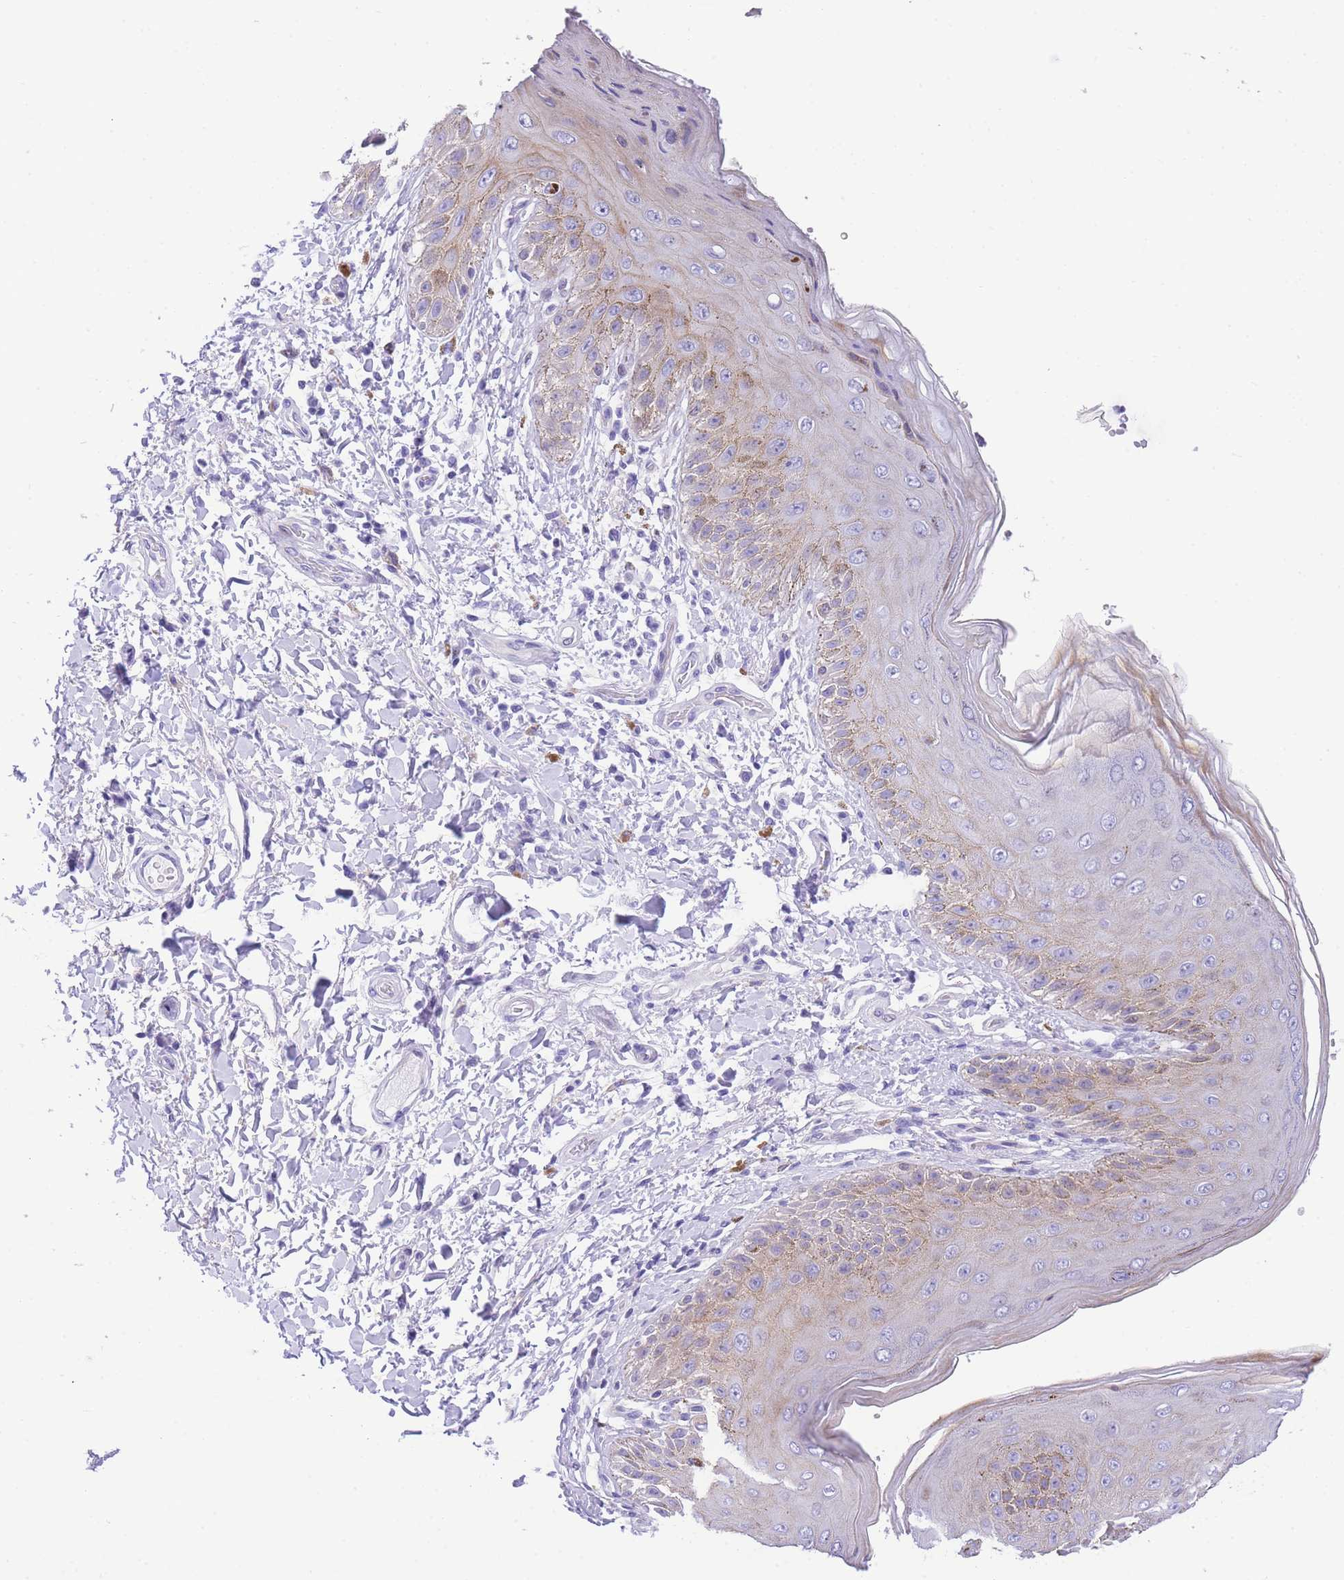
{"staining": {"intensity": "moderate", "quantity": "<25%", "location": "cytoplasmic/membranous"}, "tissue": "skin", "cell_type": "Epidermal cells", "image_type": "normal", "snomed": [{"axis": "morphology", "description": "Normal tissue, NOS"}, {"axis": "topography", "description": "Anal"}], "caption": "About <25% of epidermal cells in normal human skin display moderate cytoplasmic/membranous protein positivity as visualized by brown immunohistochemical staining.", "gene": "TIFAB", "patient": {"sex": "male", "age": 44}}